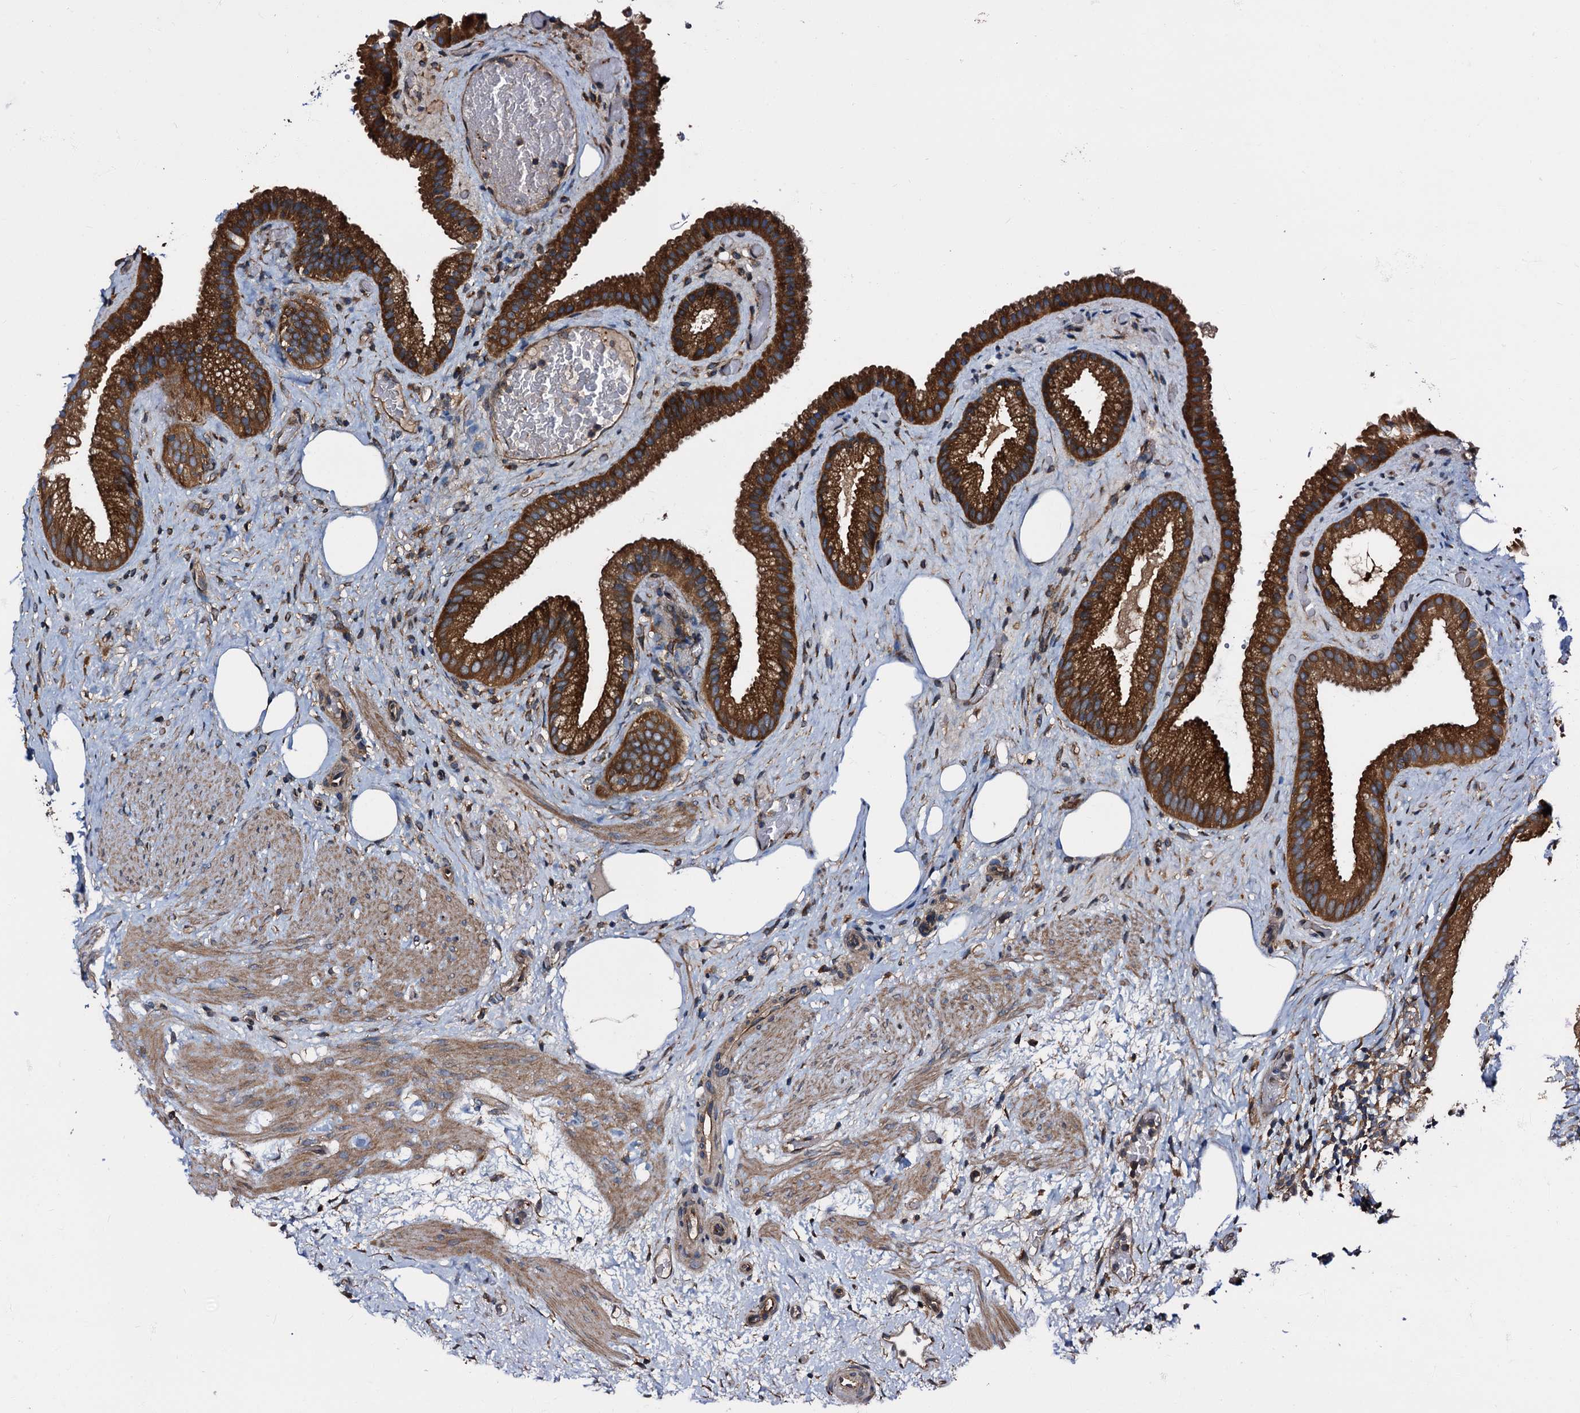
{"staining": {"intensity": "strong", "quantity": ">75%", "location": "cytoplasmic/membranous"}, "tissue": "gallbladder", "cell_type": "Glandular cells", "image_type": "normal", "snomed": [{"axis": "morphology", "description": "Normal tissue, NOS"}, {"axis": "morphology", "description": "Inflammation, NOS"}, {"axis": "topography", "description": "Gallbladder"}], "caption": "Protein staining by immunohistochemistry (IHC) reveals strong cytoplasmic/membranous staining in about >75% of glandular cells in normal gallbladder.", "gene": "PEX5", "patient": {"sex": "male", "age": 51}}